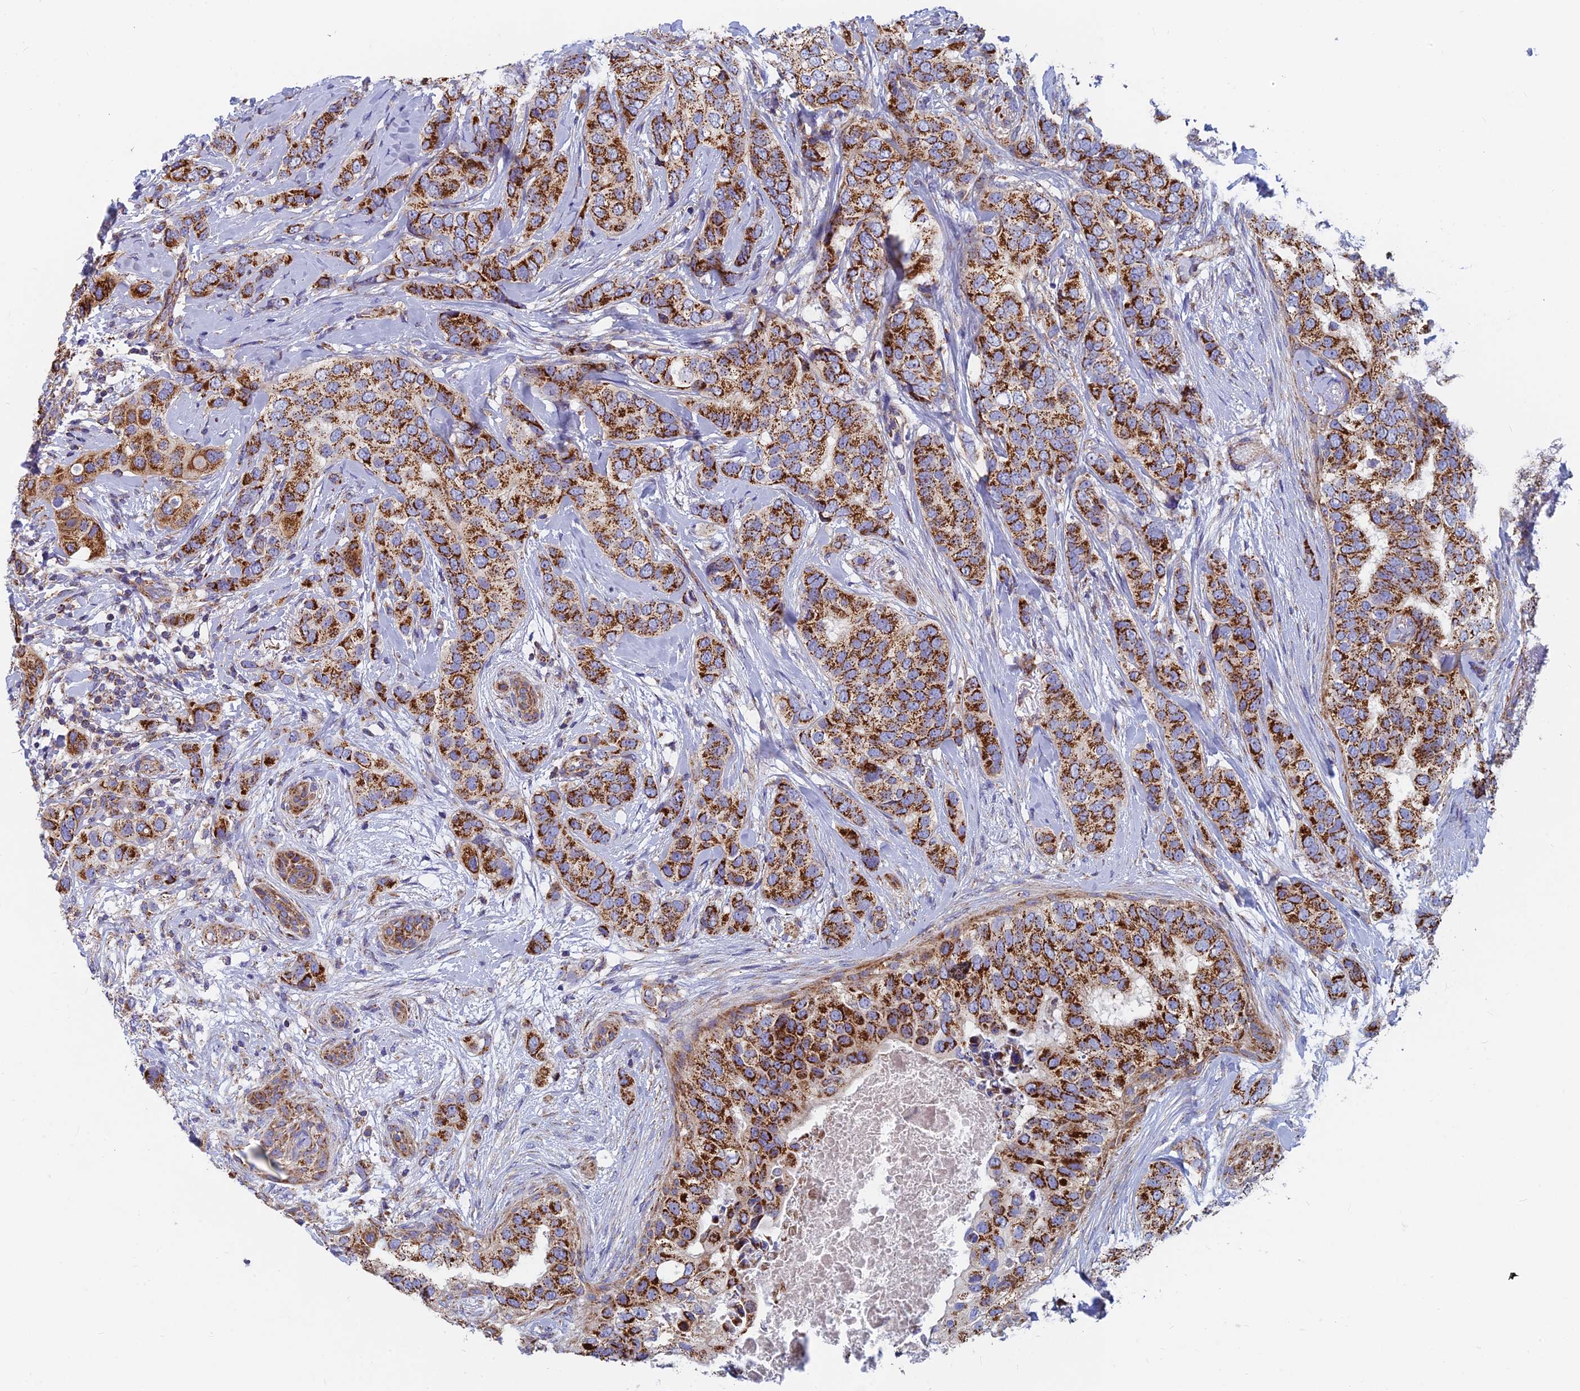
{"staining": {"intensity": "strong", "quantity": ">75%", "location": "cytoplasmic/membranous"}, "tissue": "breast cancer", "cell_type": "Tumor cells", "image_type": "cancer", "snomed": [{"axis": "morphology", "description": "Lobular carcinoma"}, {"axis": "topography", "description": "Breast"}], "caption": "Protein expression analysis of breast lobular carcinoma reveals strong cytoplasmic/membranous expression in approximately >75% of tumor cells. The protein is shown in brown color, while the nuclei are stained blue.", "gene": "MRPS9", "patient": {"sex": "female", "age": 51}}